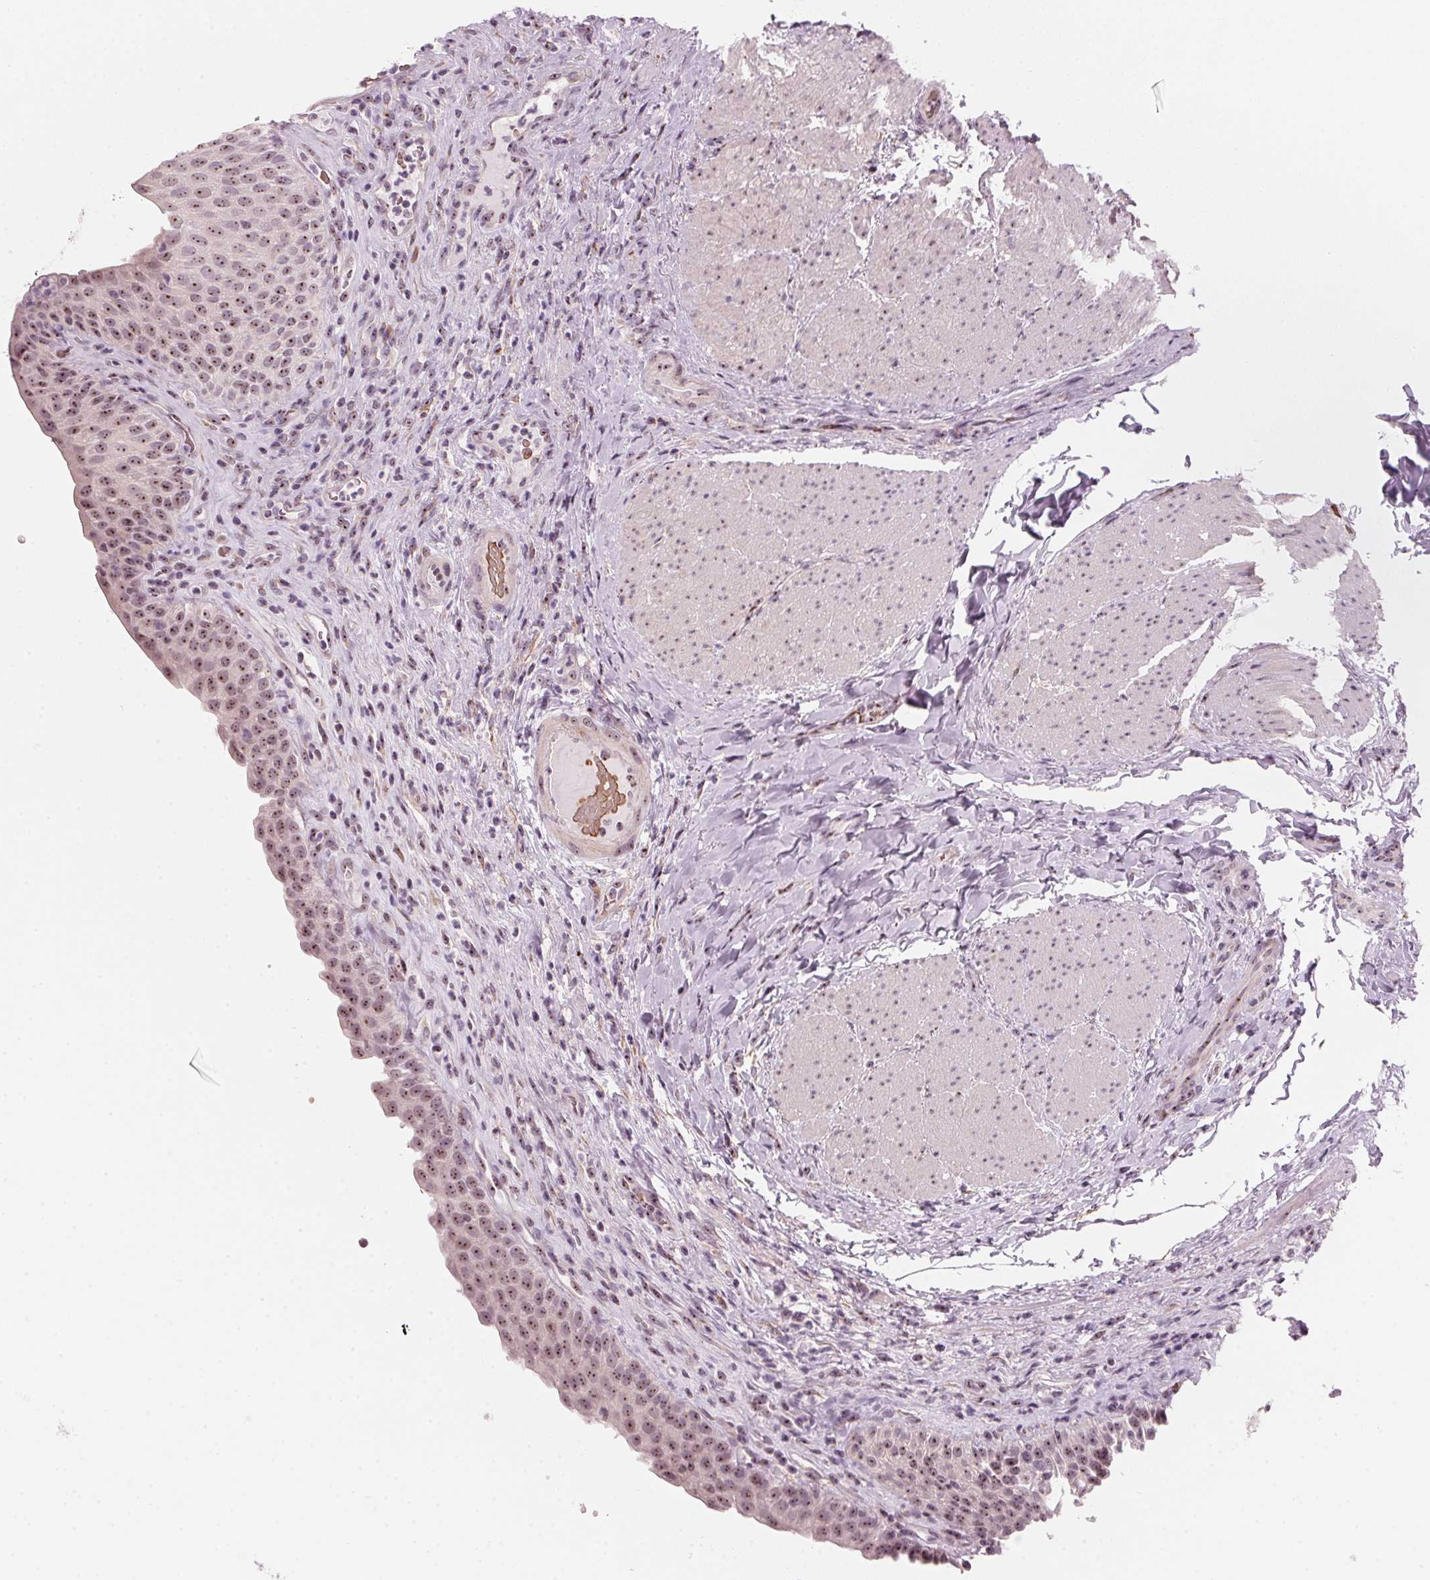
{"staining": {"intensity": "moderate", "quantity": ">75%", "location": "nuclear"}, "tissue": "urinary bladder", "cell_type": "Urothelial cells", "image_type": "normal", "snomed": [{"axis": "morphology", "description": "Normal tissue, NOS"}, {"axis": "topography", "description": "Urinary bladder"}, {"axis": "topography", "description": "Peripheral nerve tissue"}], "caption": "Urinary bladder stained for a protein reveals moderate nuclear positivity in urothelial cells. (DAB = brown stain, brightfield microscopy at high magnification).", "gene": "DNTTIP2", "patient": {"sex": "male", "age": 66}}